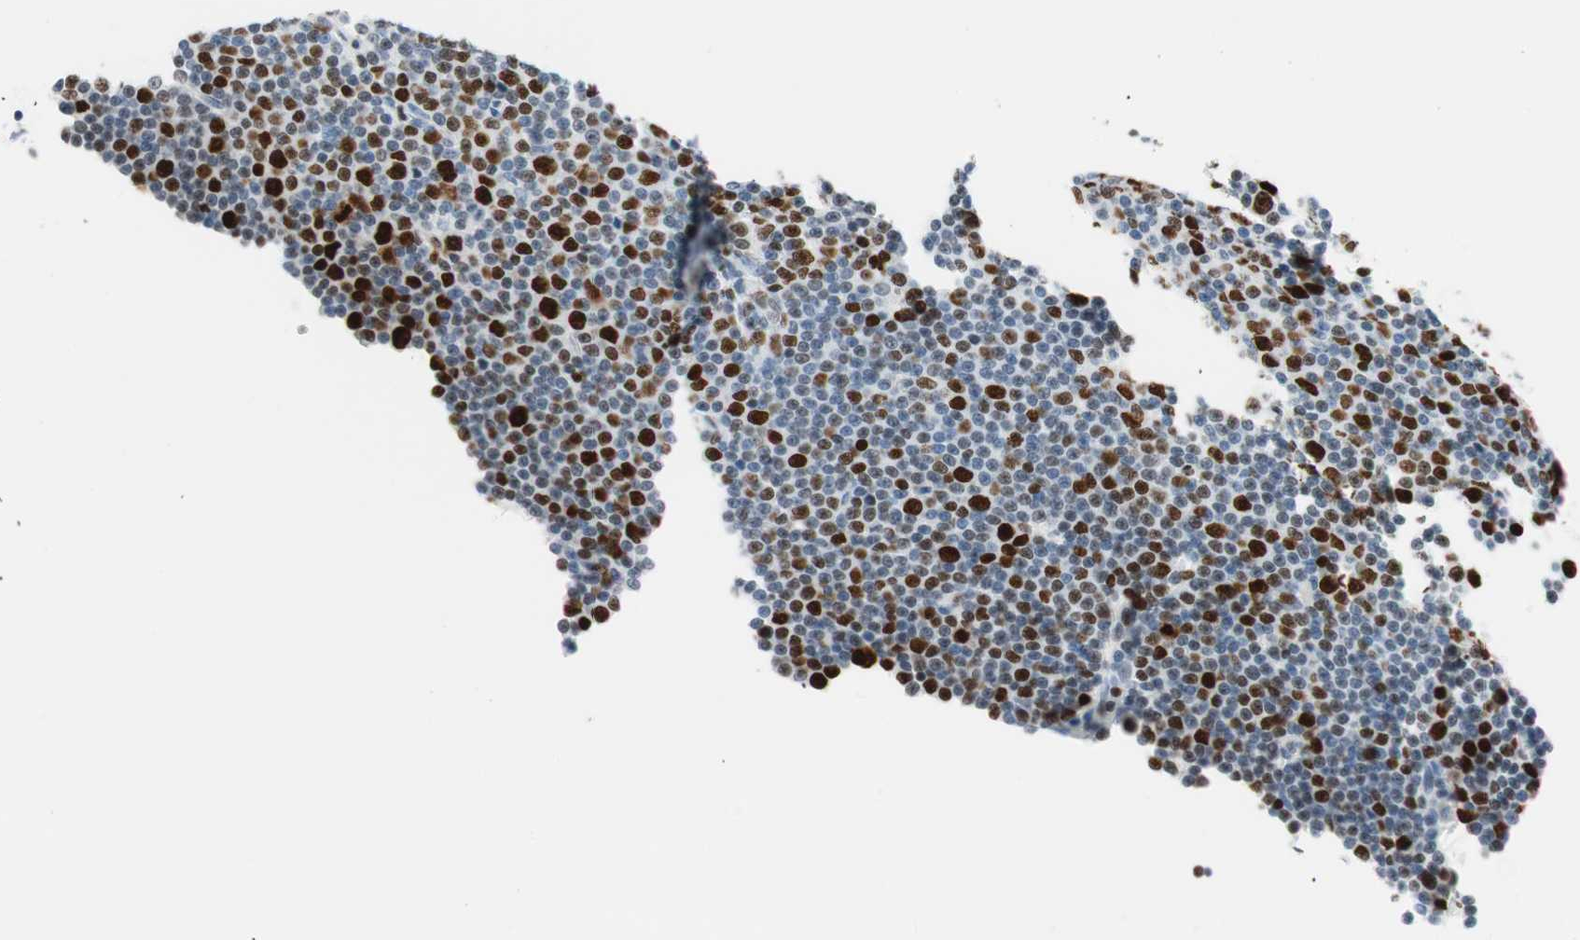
{"staining": {"intensity": "strong", "quantity": "25%-75%", "location": "nuclear"}, "tissue": "lymphoma", "cell_type": "Tumor cells", "image_type": "cancer", "snomed": [{"axis": "morphology", "description": "Malignant lymphoma, non-Hodgkin's type, Low grade"}, {"axis": "topography", "description": "Lymph node"}], "caption": "Low-grade malignant lymphoma, non-Hodgkin's type was stained to show a protein in brown. There is high levels of strong nuclear positivity in approximately 25%-75% of tumor cells. The protein of interest is stained brown, and the nuclei are stained in blue (DAB IHC with brightfield microscopy, high magnification).", "gene": "EZH2", "patient": {"sex": "female", "age": 67}}